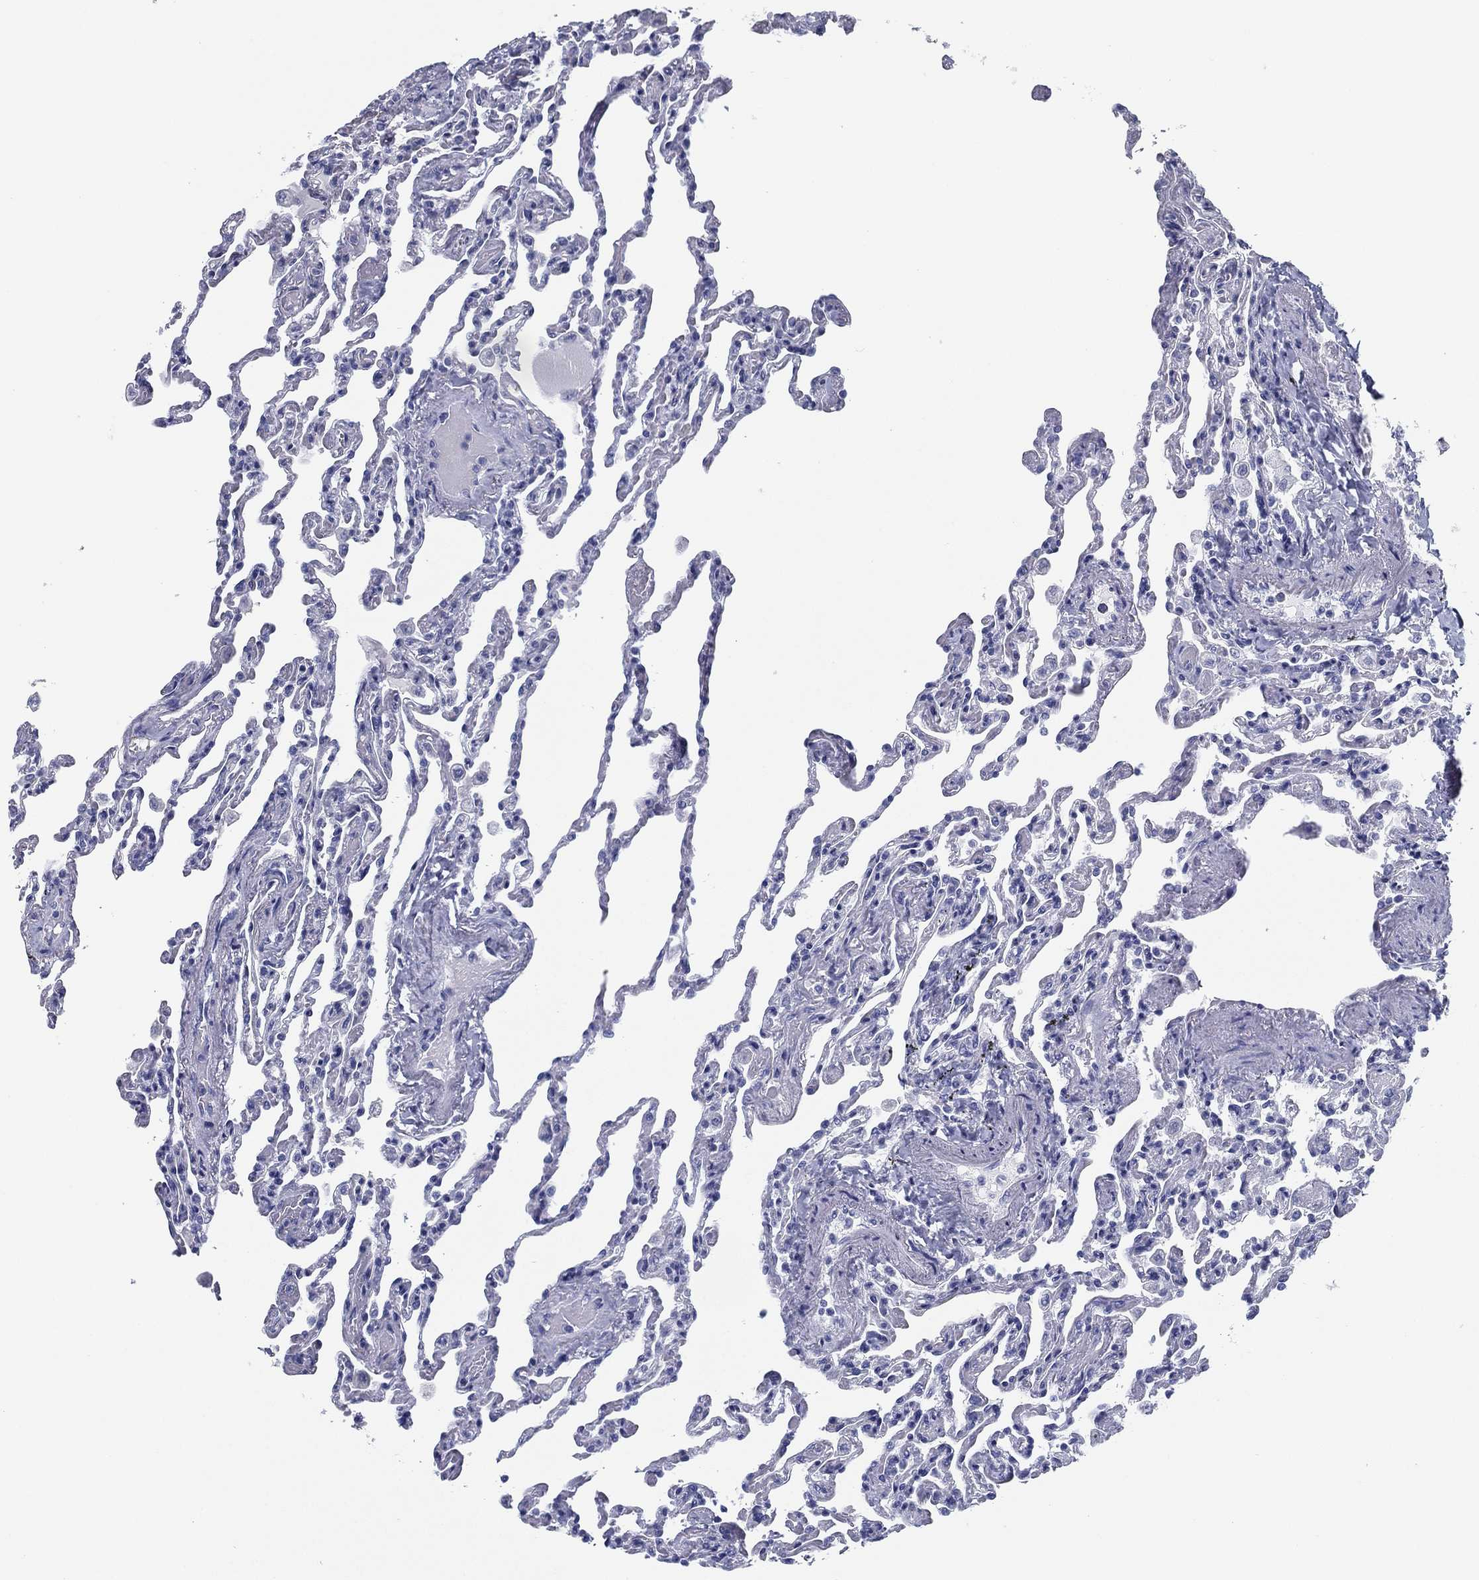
{"staining": {"intensity": "negative", "quantity": "none", "location": "none"}, "tissue": "lung", "cell_type": "Alveolar cells", "image_type": "normal", "snomed": [{"axis": "morphology", "description": "Normal tissue, NOS"}, {"axis": "topography", "description": "Lung"}], "caption": "Alveolar cells show no significant protein expression in unremarkable lung. Nuclei are stained in blue.", "gene": "TMEM252", "patient": {"sex": "female", "age": 43}}